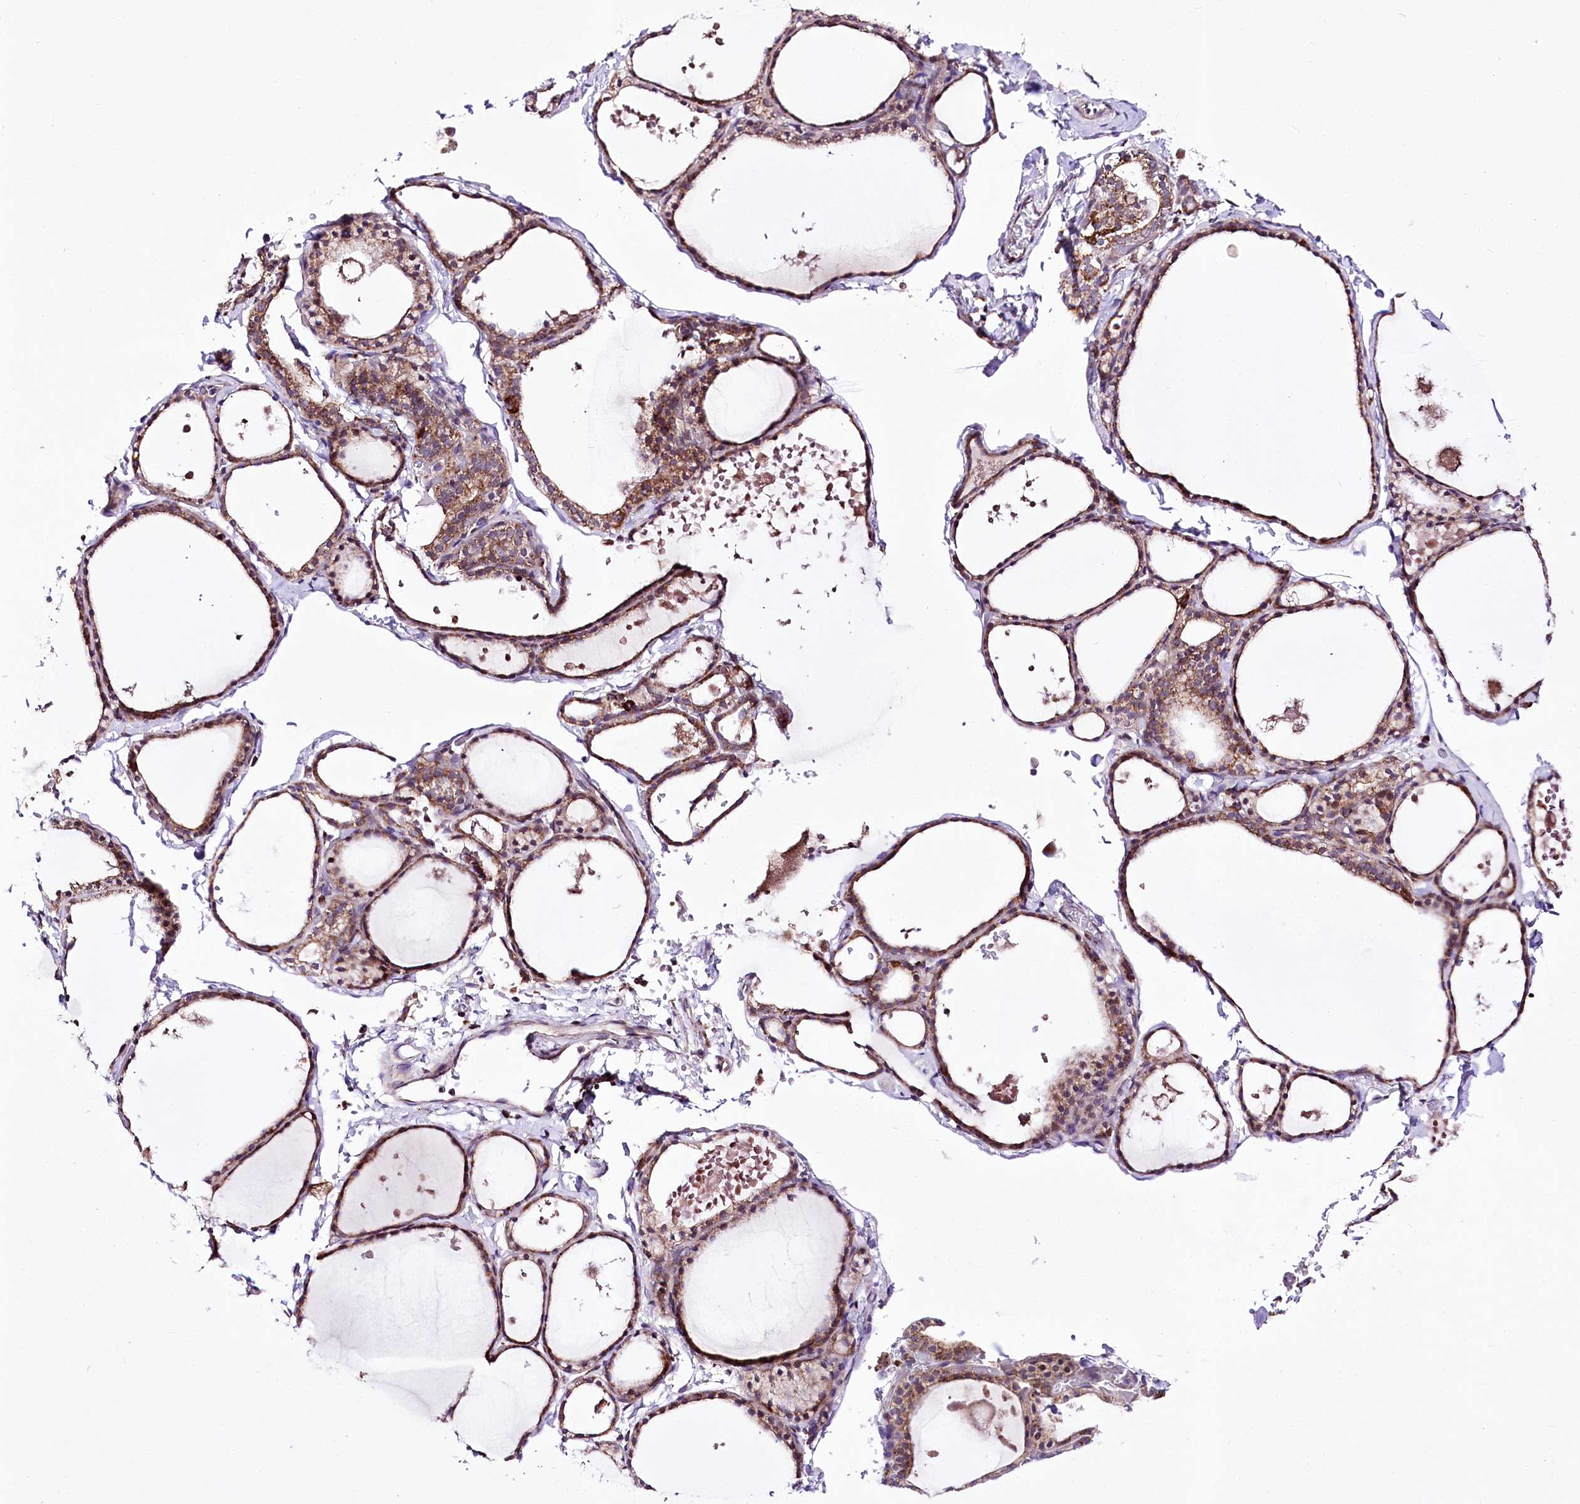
{"staining": {"intensity": "moderate", "quantity": ">75%", "location": "cytoplasmic/membranous"}, "tissue": "thyroid gland", "cell_type": "Glandular cells", "image_type": "normal", "snomed": [{"axis": "morphology", "description": "Normal tissue, NOS"}, {"axis": "topography", "description": "Thyroid gland"}], "caption": "Immunohistochemical staining of normal thyroid gland displays >75% levels of moderate cytoplasmic/membranous protein staining in approximately >75% of glandular cells. The staining was performed using DAB to visualize the protein expression in brown, while the nuclei were stained in blue with hematoxylin (Magnification: 20x).", "gene": "ATE1", "patient": {"sex": "male", "age": 56}}